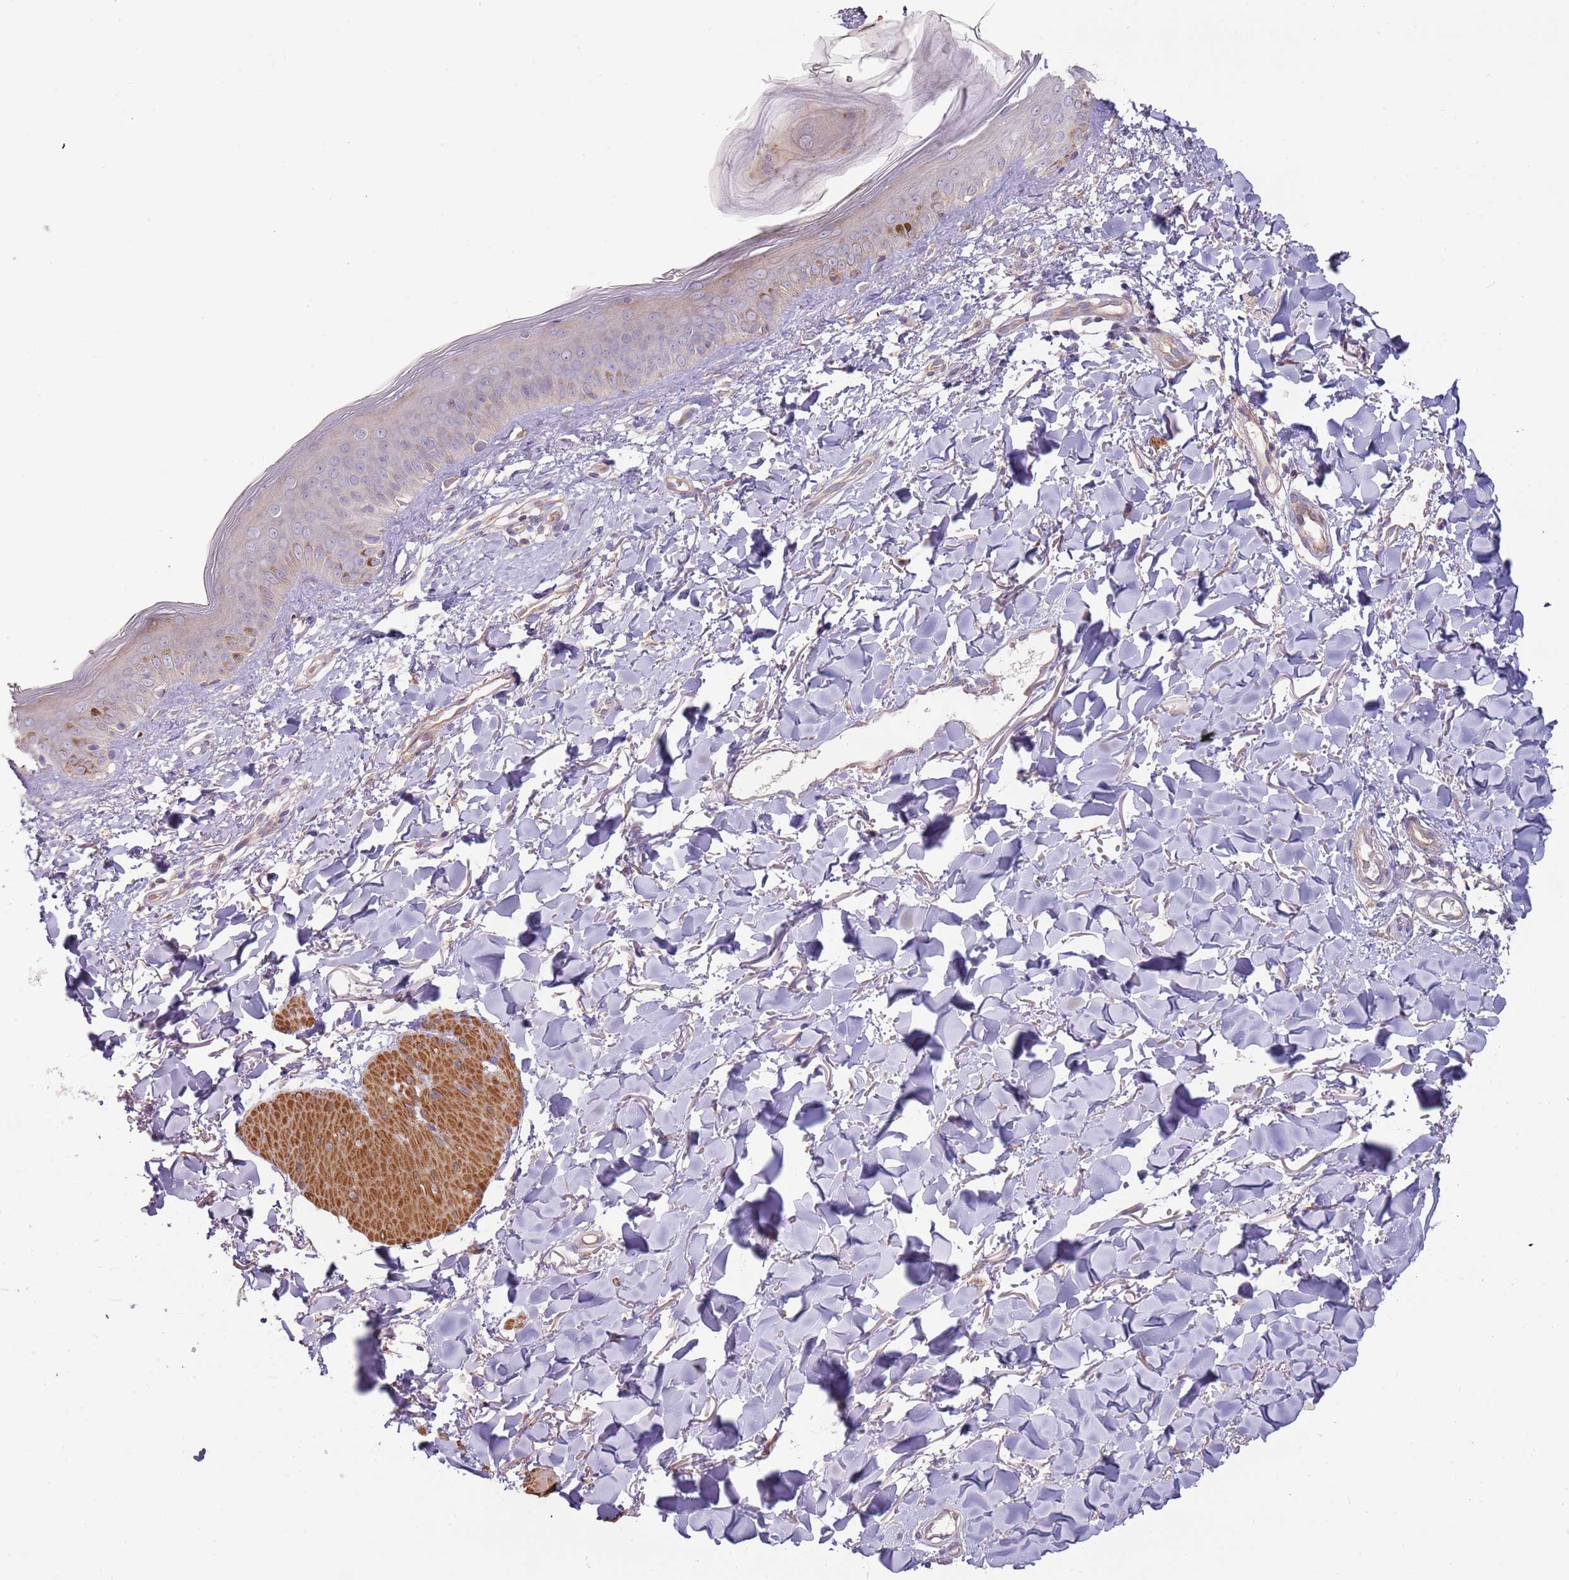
{"staining": {"intensity": "weak", "quantity": ">75%", "location": "cytoplasmic/membranous"}, "tissue": "skin", "cell_type": "Fibroblasts", "image_type": "normal", "snomed": [{"axis": "morphology", "description": "Normal tissue, NOS"}, {"axis": "topography", "description": "Skin"}], "caption": "DAB immunohistochemical staining of unremarkable human skin shows weak cytoplasmic/membranous protein staining in about >75% of fibroblasts.", "gene": "DTD2", "patient": {"sex": "female", "age": 58}}